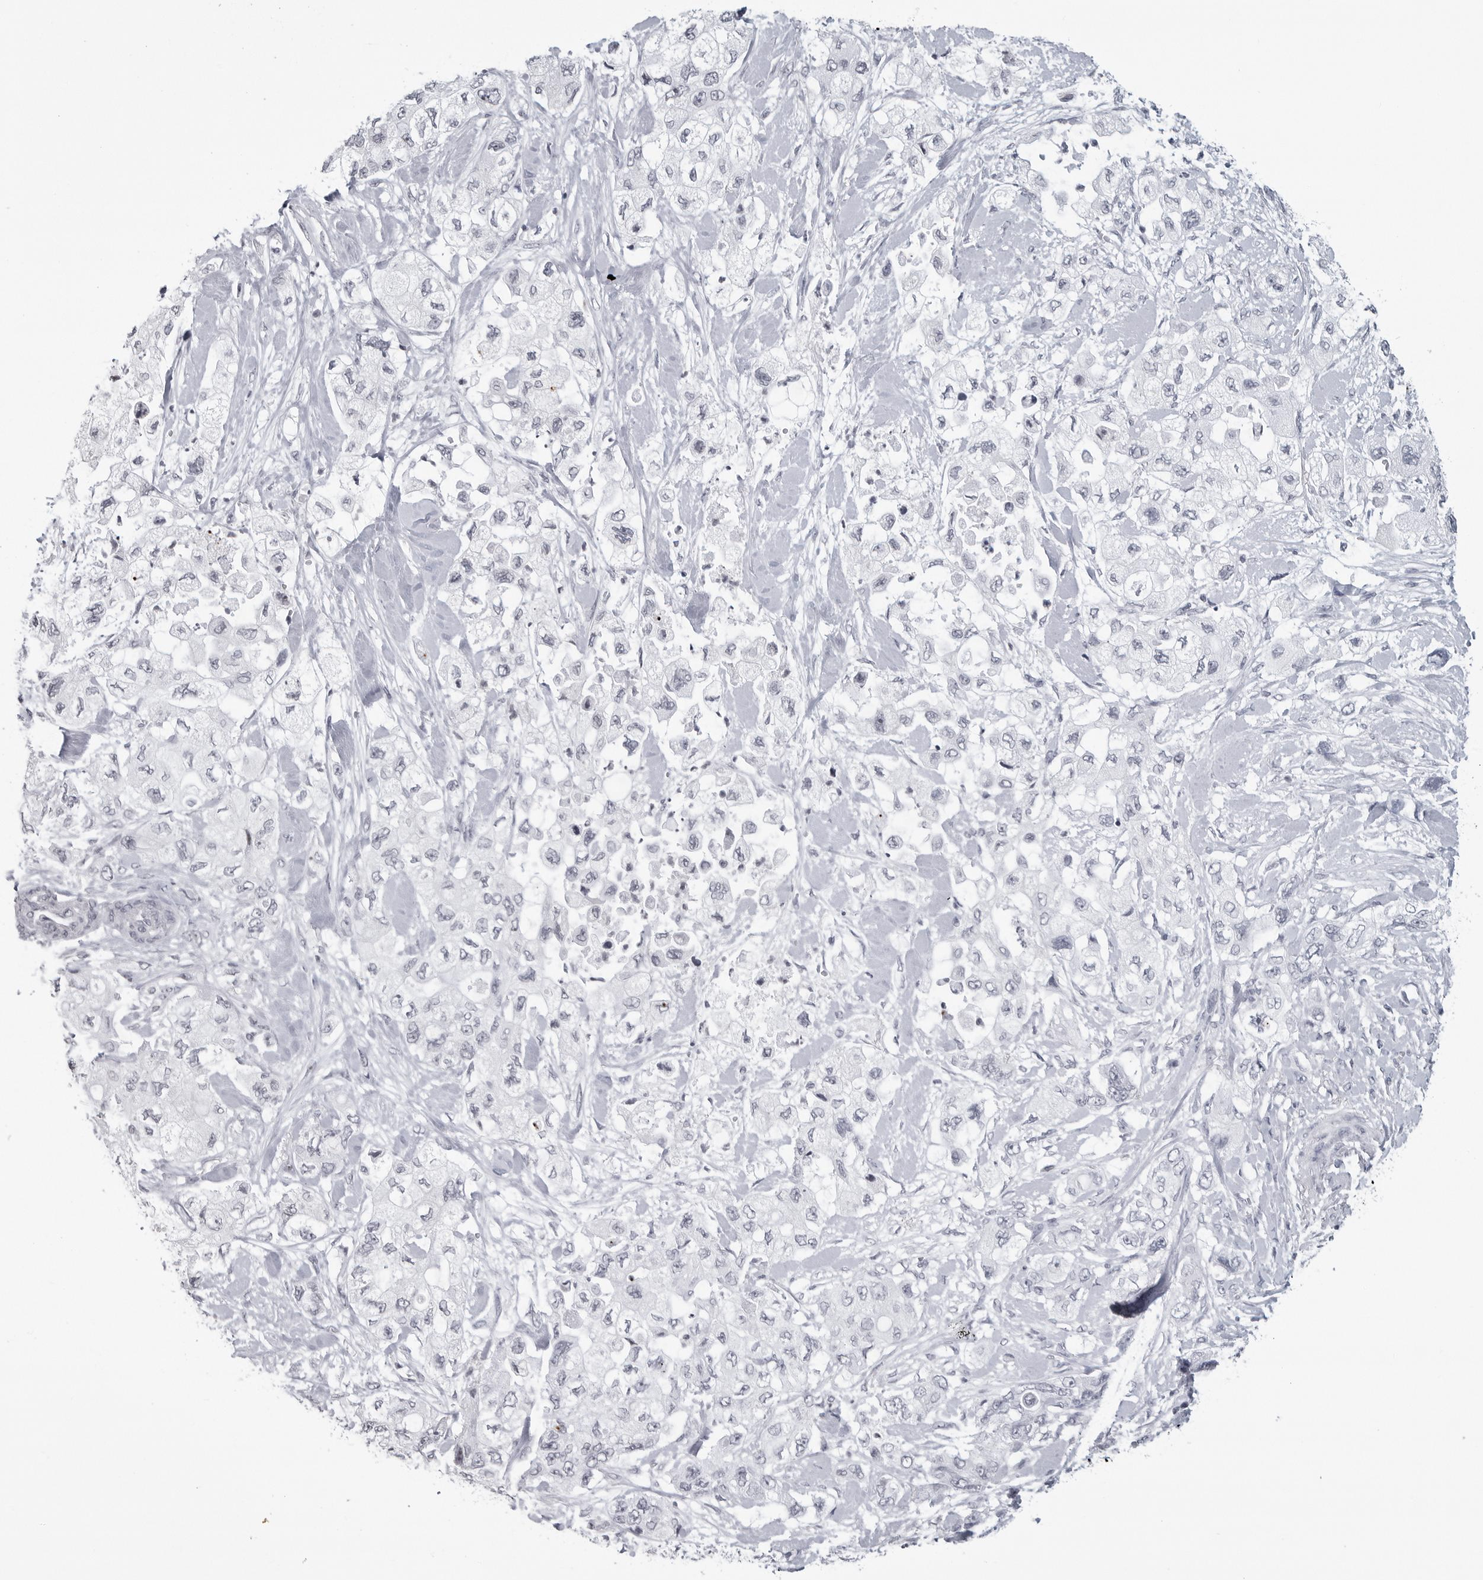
{"staining": {"intensity": "weak", "quantity": "<25%", "location": "nuclear"}, "tissue": "pancreatic cancer", "cell_type": "Tumor cells", "image_type": "cancer", "snomed": [{"axis": "morphology", "description": "Adenocarcinoma, NOS"}, {"axis": "topography", "description": "Pancreas"}], "caption": "This is an IHC micrograph of human pancreatic cancer. There is no positivity in tumor cells.", "gene": "DDX54", "patient": {"sex": "female", "age": 73}}